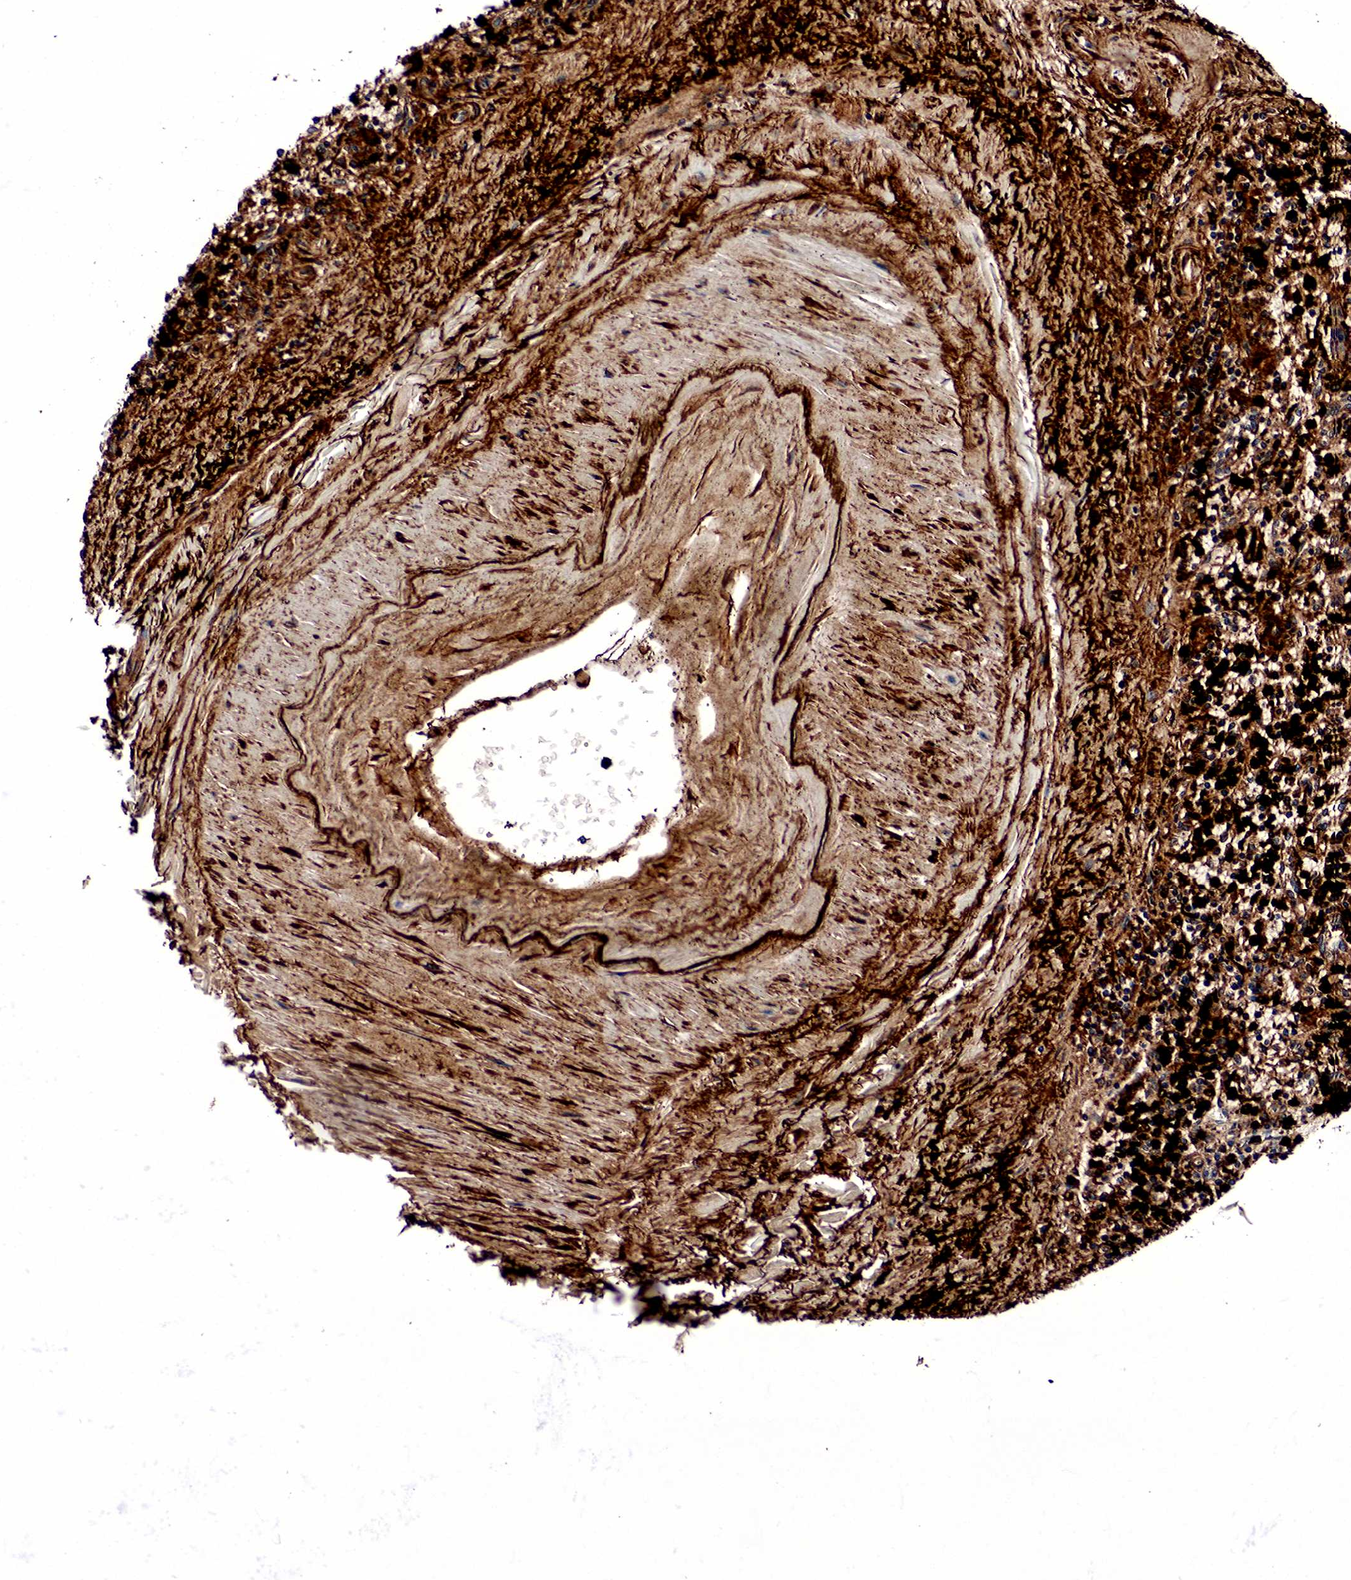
{"staining": {"intensity": "moderate", "quantity": "25%-75%", "location": "cytoplasmic/membranous"}, "tissue": "spleen", "cell_type": "Cells in red pulp", "image_type": "normal", "snomed": [{"axis": "morphology", "description": "Normal tissue, NOS"}, {"axis": "topography", "description": "Spleen"}], "caption": "Approximately 25%-75% of cells in red pulp in benign spleen show moderate cytoplasmic/membranous protein staining as visualized by brown immunohistochemical staining.", "gene": "LYZ", "patient": {"sex": "male", "age": 72}}